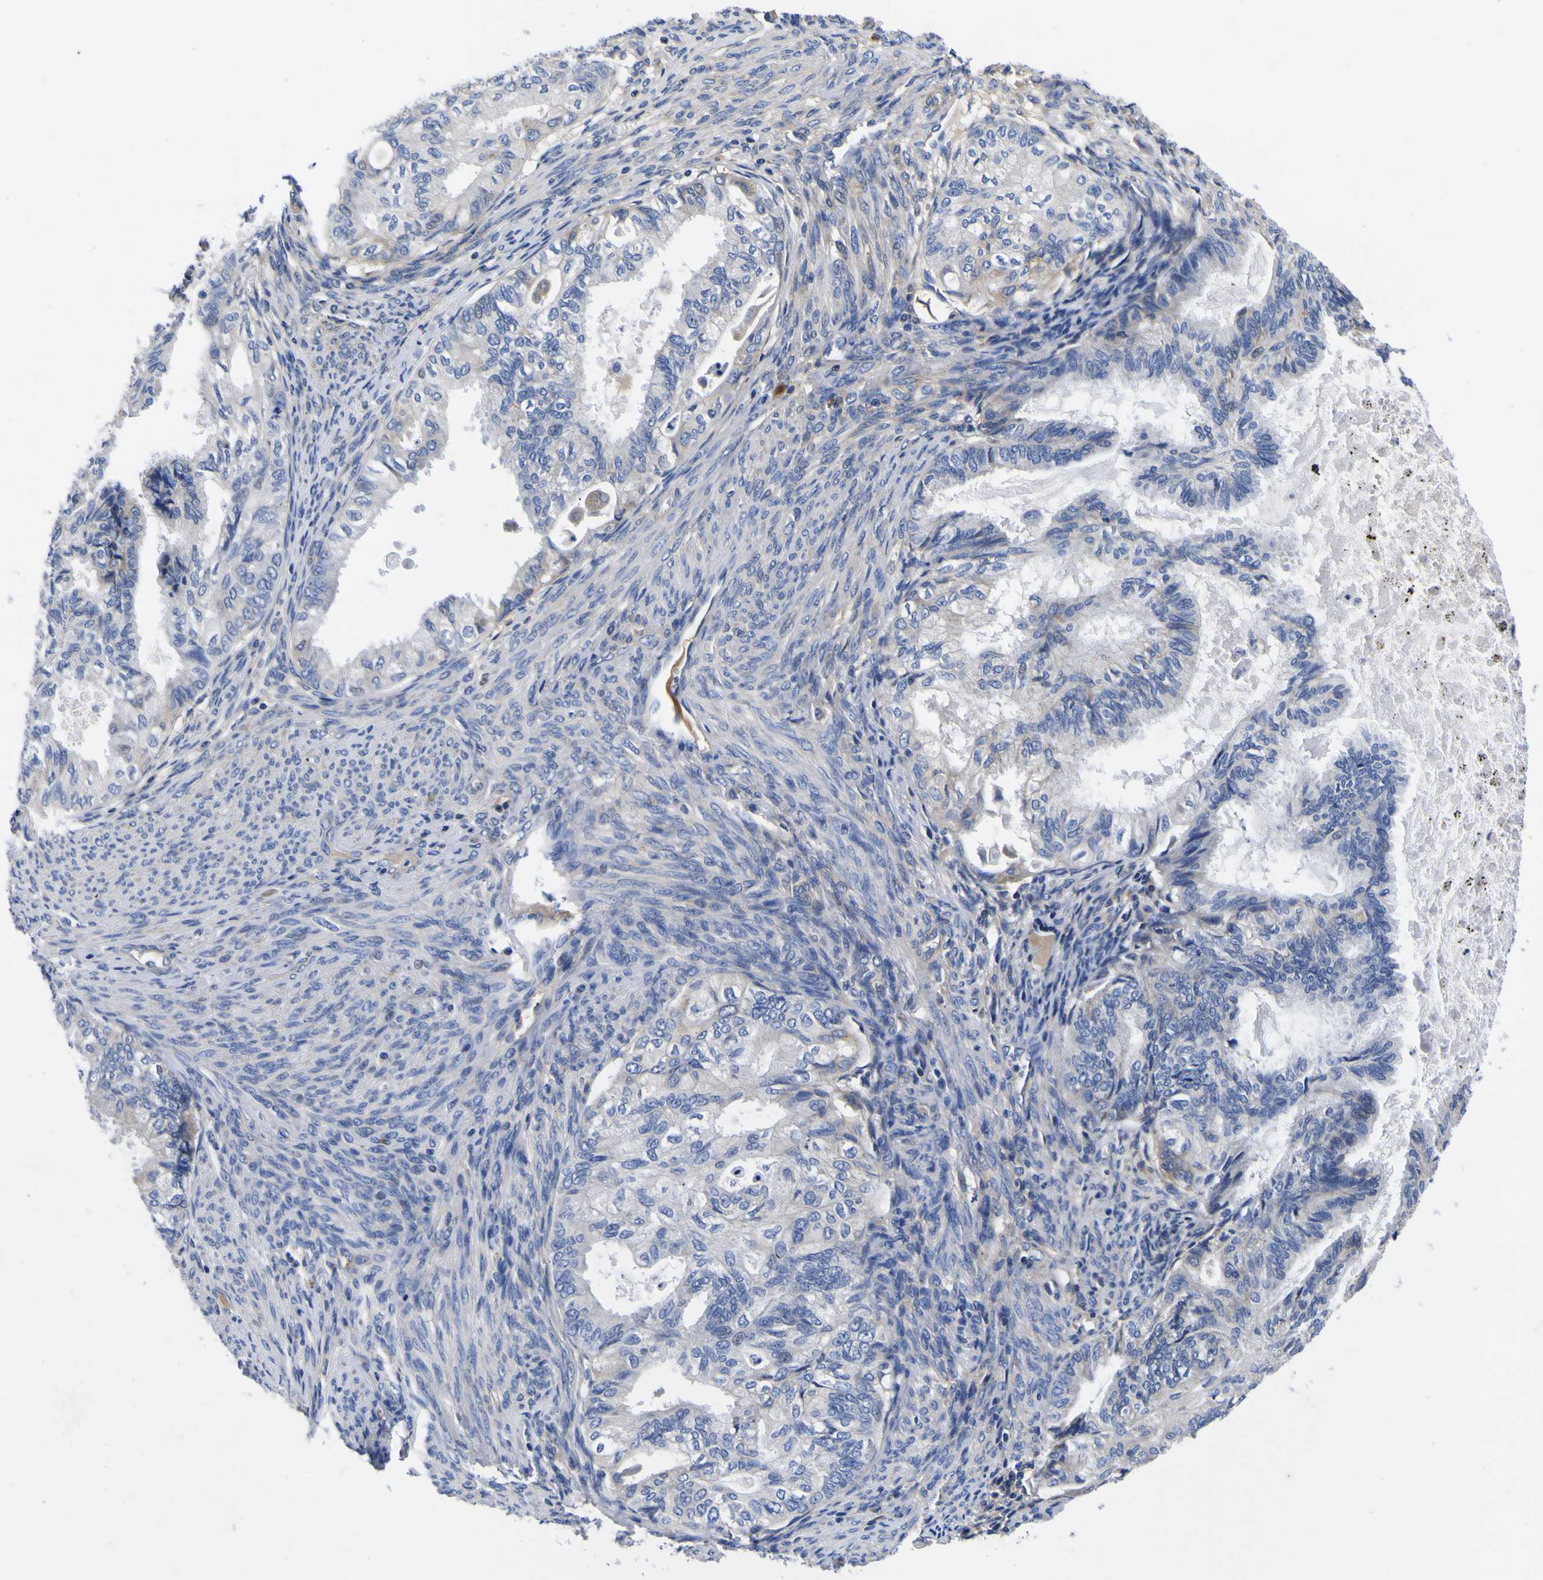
{"staining": {"intensity": "negative", "quantity": "none", "location": "none"}, "tissue": "cervical cancer", "cell_type": "Tumor cells", "image_type": "cancer", "snomed": [{"axis": "morphology", "description": "Normal tissue, NOS"}, {"axis": "morphology", "description": "Adenocarcinoma, NOS"}, {"axis": "topography", "description": "Cervix"}, {"axis": "topography", "description": "Endometrium"}], "caption": "Human cervical cancer (adenocarcinoma) stained for a protein using IHC reveals no expression in tumor cells.", "gene": "VASN", "patient": {"sex": "female", "age": 86}}